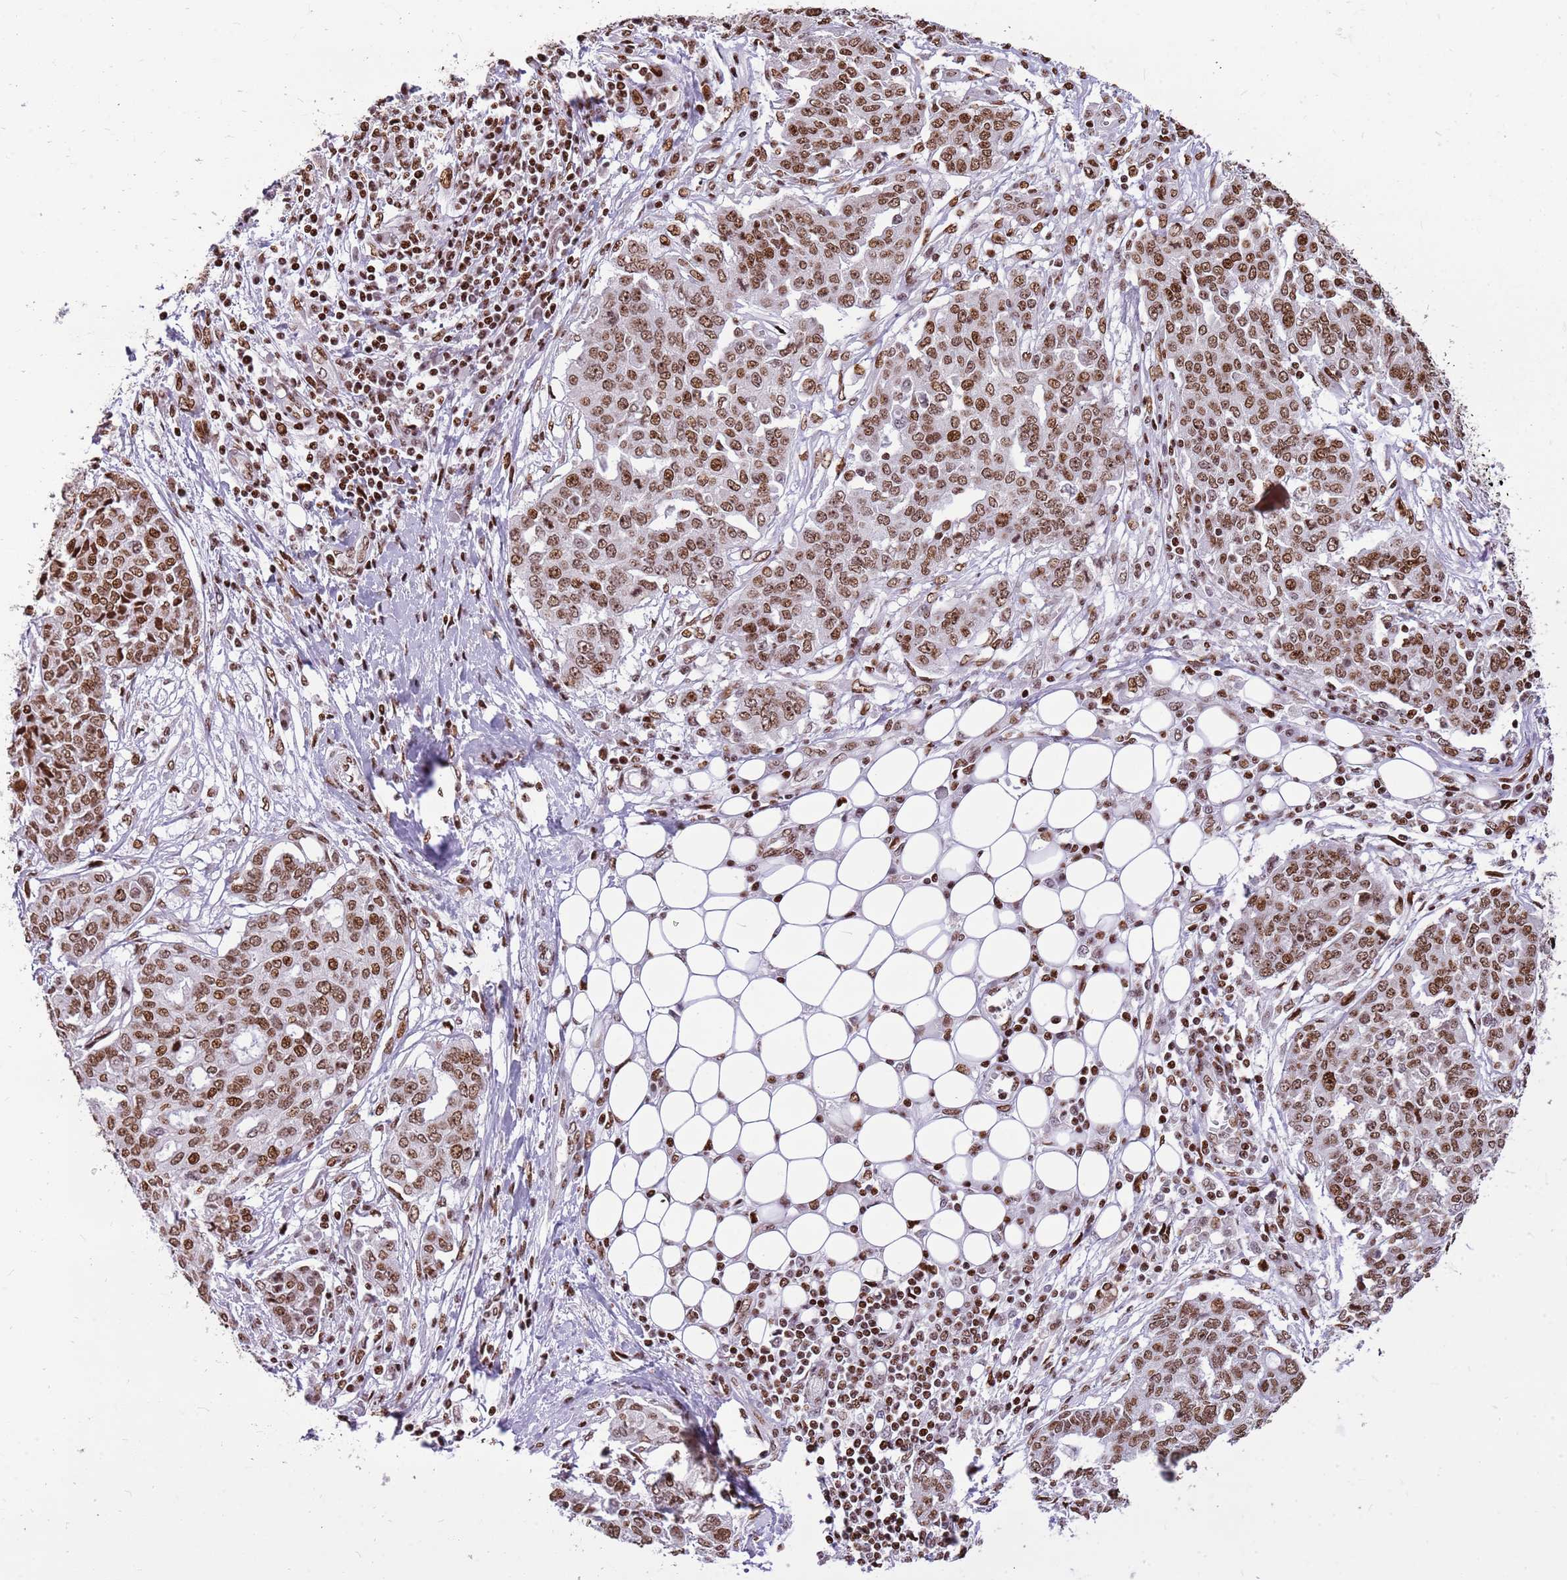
{"staining": {"intensity": "moderate", "quantity": ">75%", "location": "nuclear"}, "tissue": "ovarian cancer", "cell_type": "Tumor cells", "image_type": "cancer", "snomed": [{"axis": "morphology", "description": "Cystadenocarcinoma, serous, NOS"}, {"axis": "topography", "description": "Soft tissue"}, {"axis": "topography", "description": "Ovary"}], "caption": "Human ovarian cancer (serous cystadenocarcinoma) stained for a protein (brown) demonstrates moderate nuclear positive staining in about >75% of tumor cells.", "gene": "WASHC4", "patient": {"sex": "female", "age": 57}}